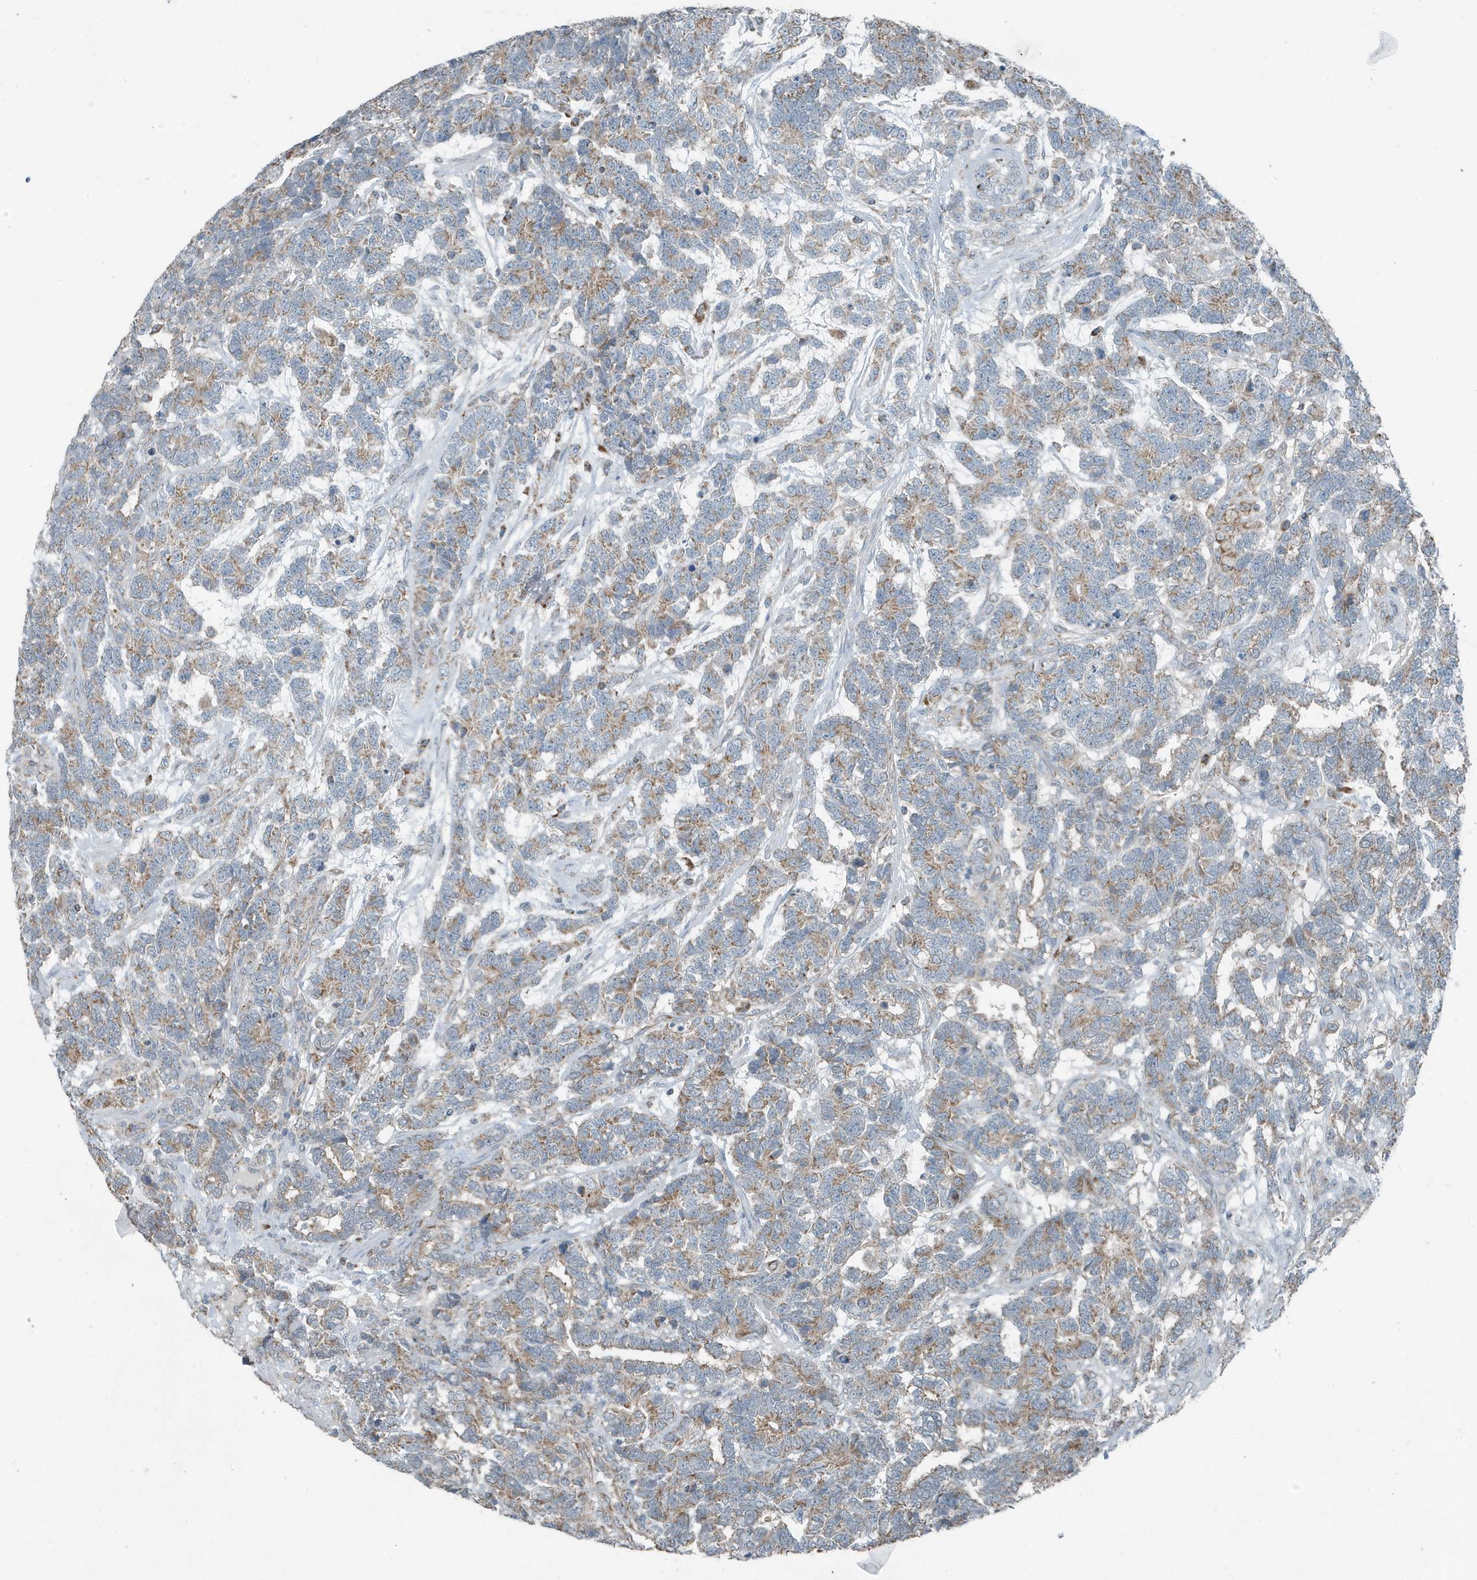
{"staining": {"intensity": "weak", "quantity": ">75%", "location": "cytoplasmic/membranous"}, "tissue": "testis cancer", "cell_type": "Tumor cells", "image_type": "cancer", "snomed": [{"axis": "morphology", "description": "Carcinoma, Embryonal, NOS"}, {"axis": "topography", "description": "Testis"}], "caption": "The immunohistochemical stain highlights weak cytoplasmic/membranous expression in tumor cells of testis embryonal carcinoma tissue. (DAB (3,3'-diaminobenzidine) IHC with brightfield microscopy, high magnification).", "gene": "MT-CYB", "patient": {"sex": "male", "age": 26}}